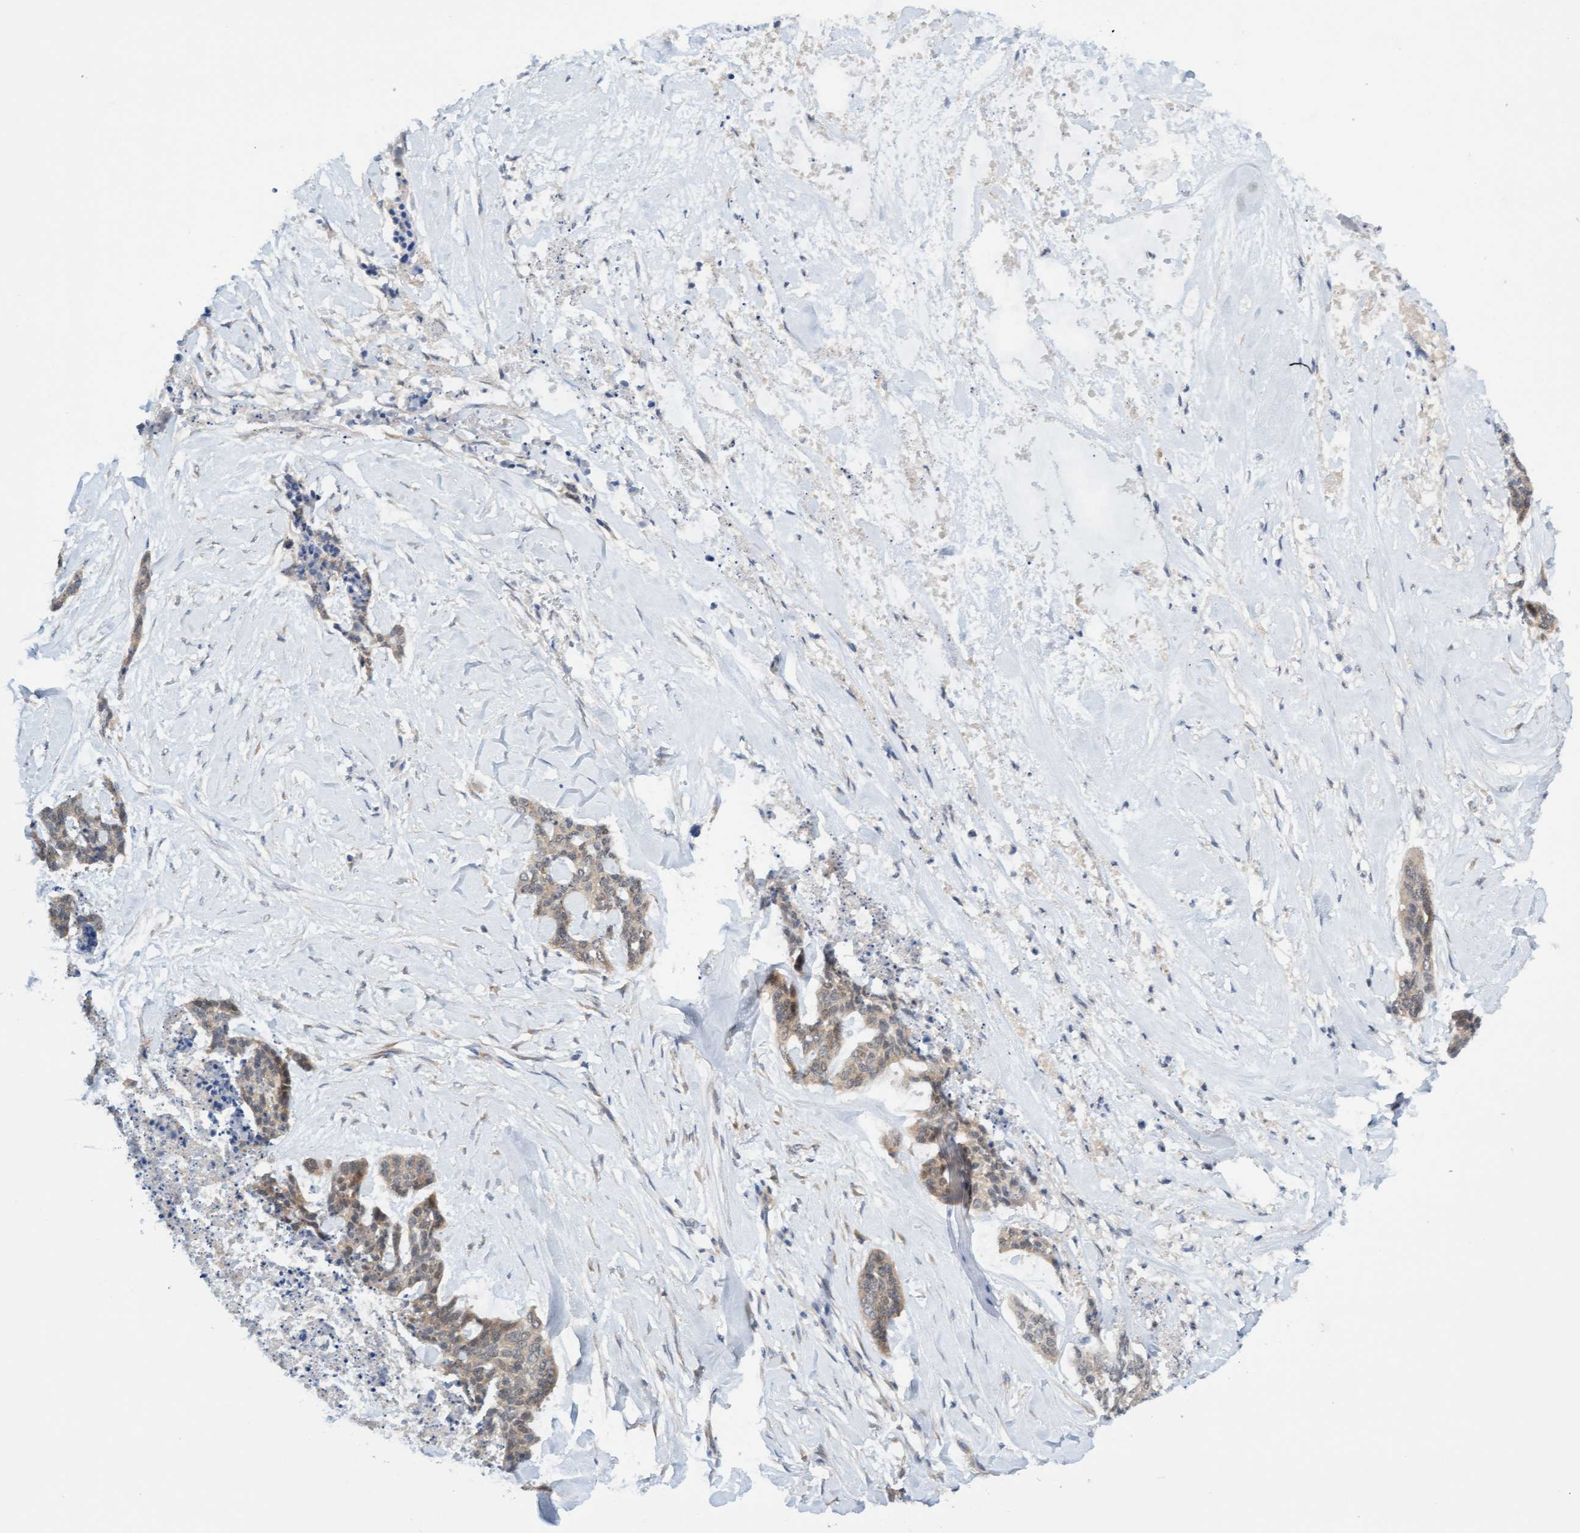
{"staining": {"intensity": "weak", "quantity": ">75%", "location": "cytoplasmic/membranous"}, "tissue": "skin cancer", "cell_type": "Tumor cells", "image_type": "cancer", "snomed": [{"axis": "morphology", "description": "Basal cell carcinoma"}, {"axis": "topography", "description": "Skin"}], "caption": "Brown immunohistochemical staining in basal cell carcinoma (skin) exhibits weak cytoplasmic/membranous positivity in approximately >75% of tumor cells.", "gene": "AMZ2", "patient": {"sex": "female", "age": 64}}